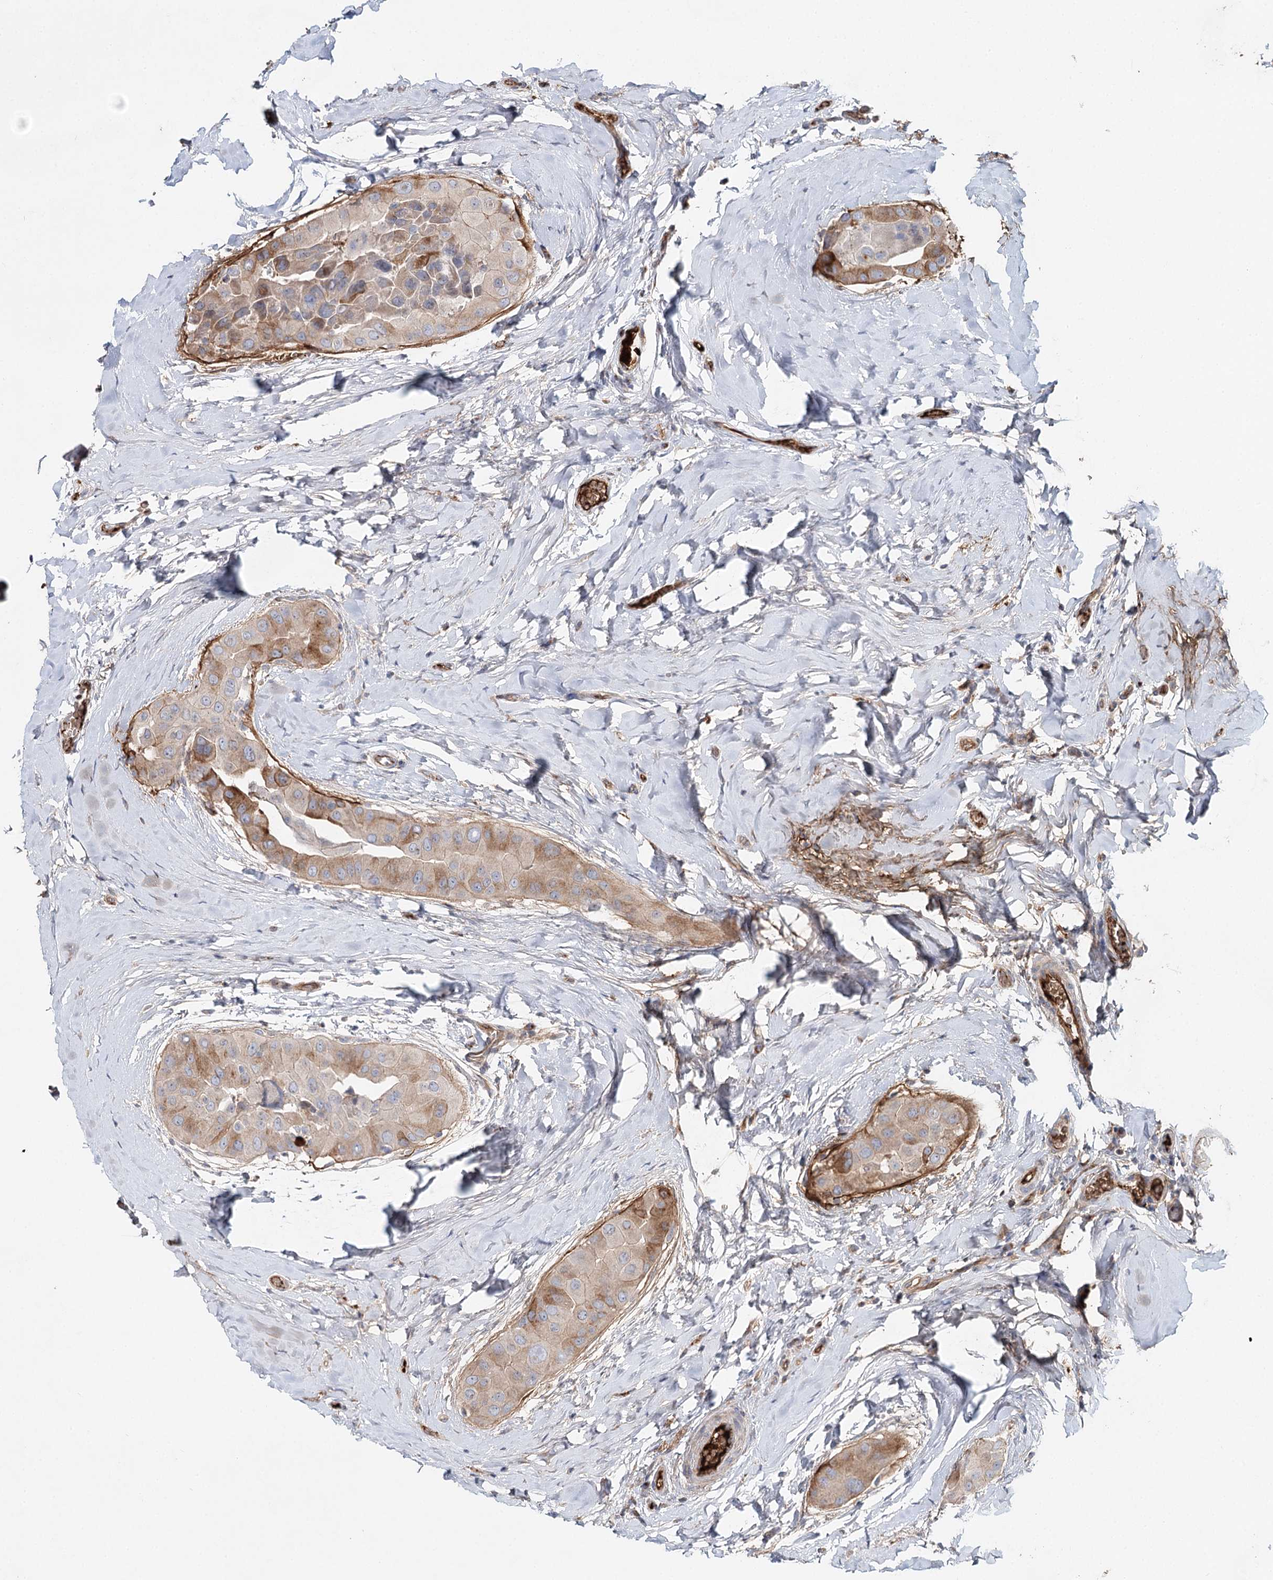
{"staining": {"intensity": "moderate", "quantity": "25%-75%", "location": "cytoplasmic/membranous"}, "tissue": "thyroid cancer", "cell_type": "Tumor cells", "image_type": "cancer", "snomed": [{"axis": "morphology", "description": "Papillary adenocarcinoma, NOS"}, {"axis": "topography", "description": "Thyroid gland"}], "caption": "A brown stain labels moderate cytoplasmic/membranous positivity of a protein in thyroid papillary adenocarcinoma tumor cells. The staining was performed using DAB, with brown indicating positive protein expression. Nuclei are stained blue with hematoxylin.", "gene": "ALKBH8", "patient": {"sex": "male", "age": 33}}